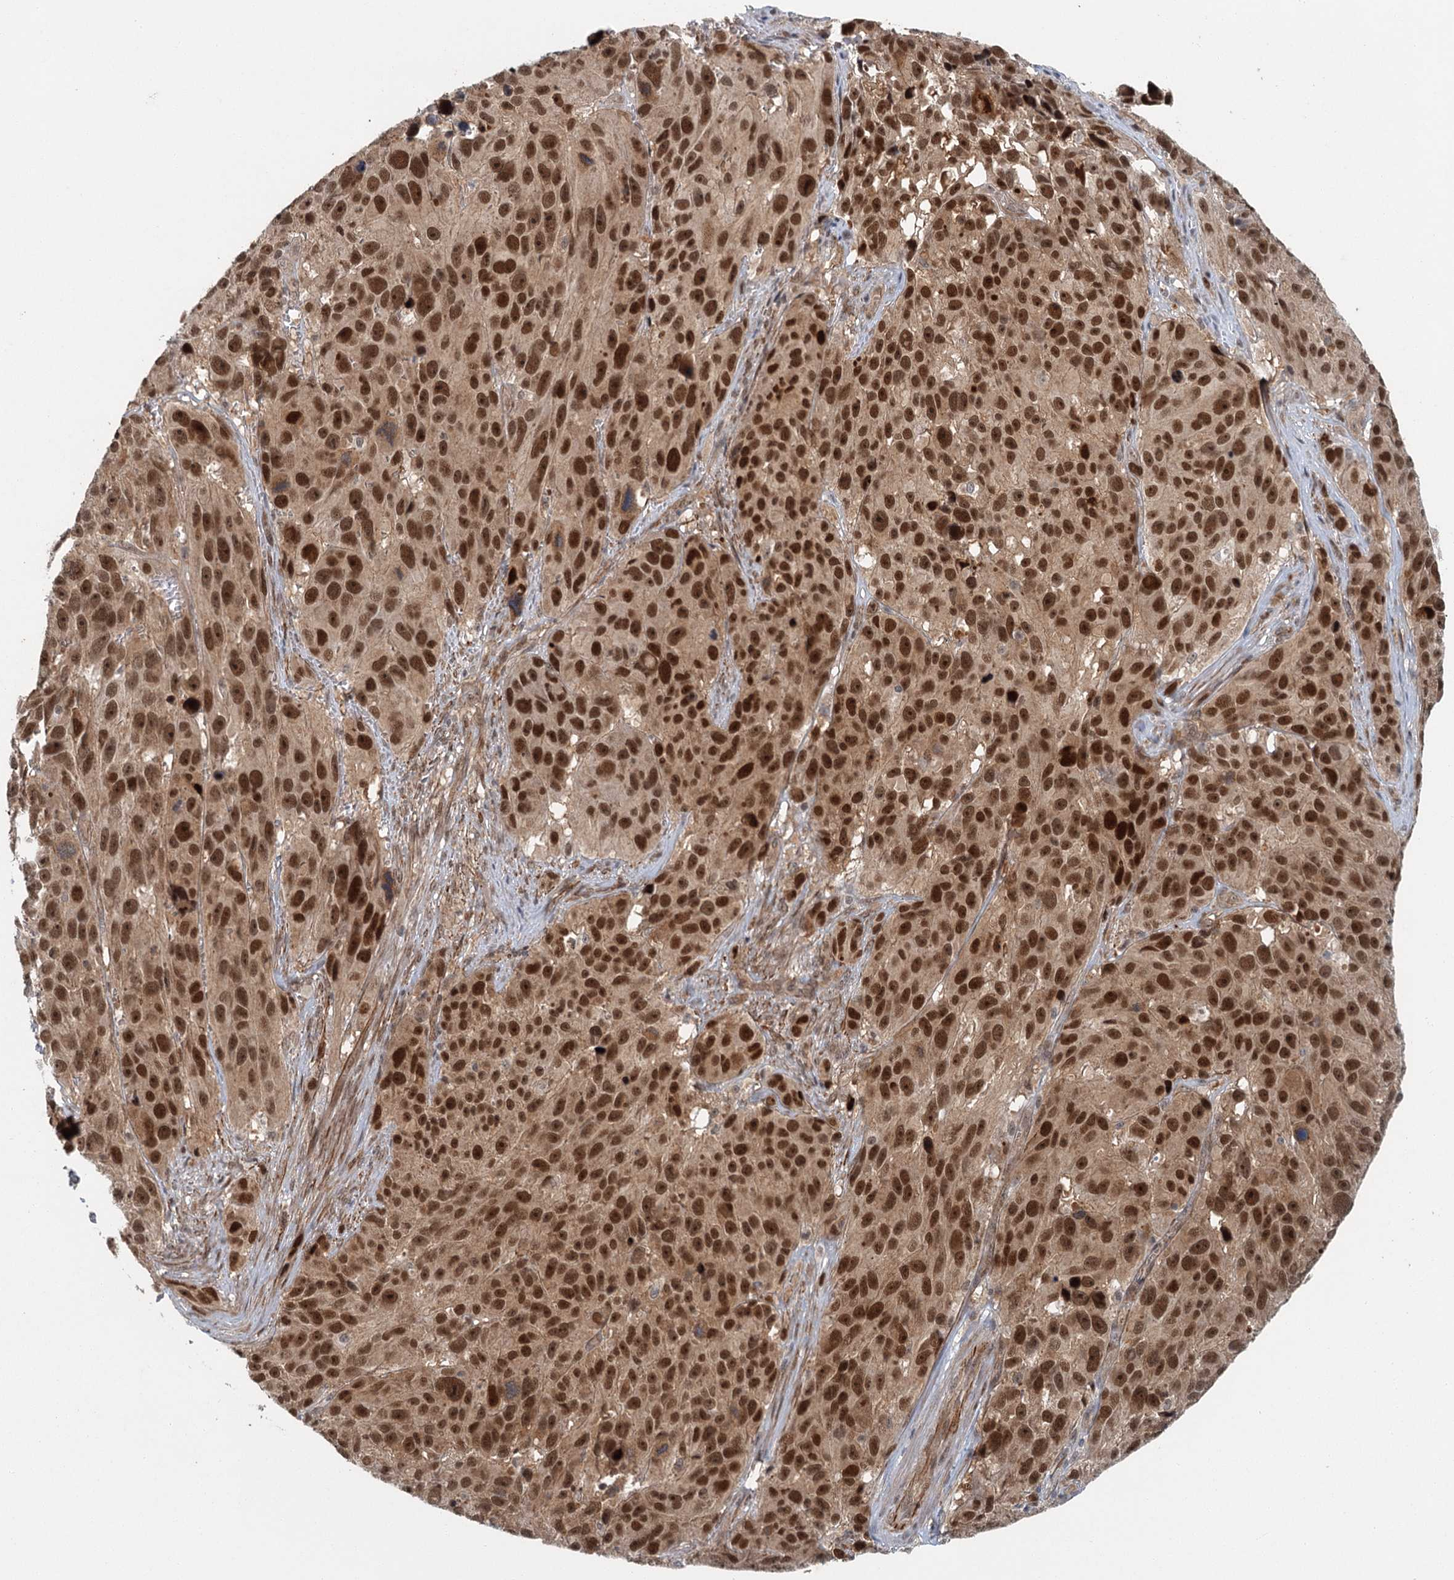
{"staining": {"intensity": "strong", "quantity": ">75%", "location": "nuclear"}, "tissue": "melanoma", "cell_type": "Tumor cells", "image_type": "cancer", "snomed": [{"axis": "morphology", "description": "Malignant melanoma, NOS"}, {"axis": "topography", "description": "Skin"}], "caption": "This histopathology image displays immunohistochemistry staining of malignant melanoma, with high strong nuclear staining in approximately >75% of tumor cells.", "gene": "TAS2R42", "patient": {"sex": "male", "age": 84}}